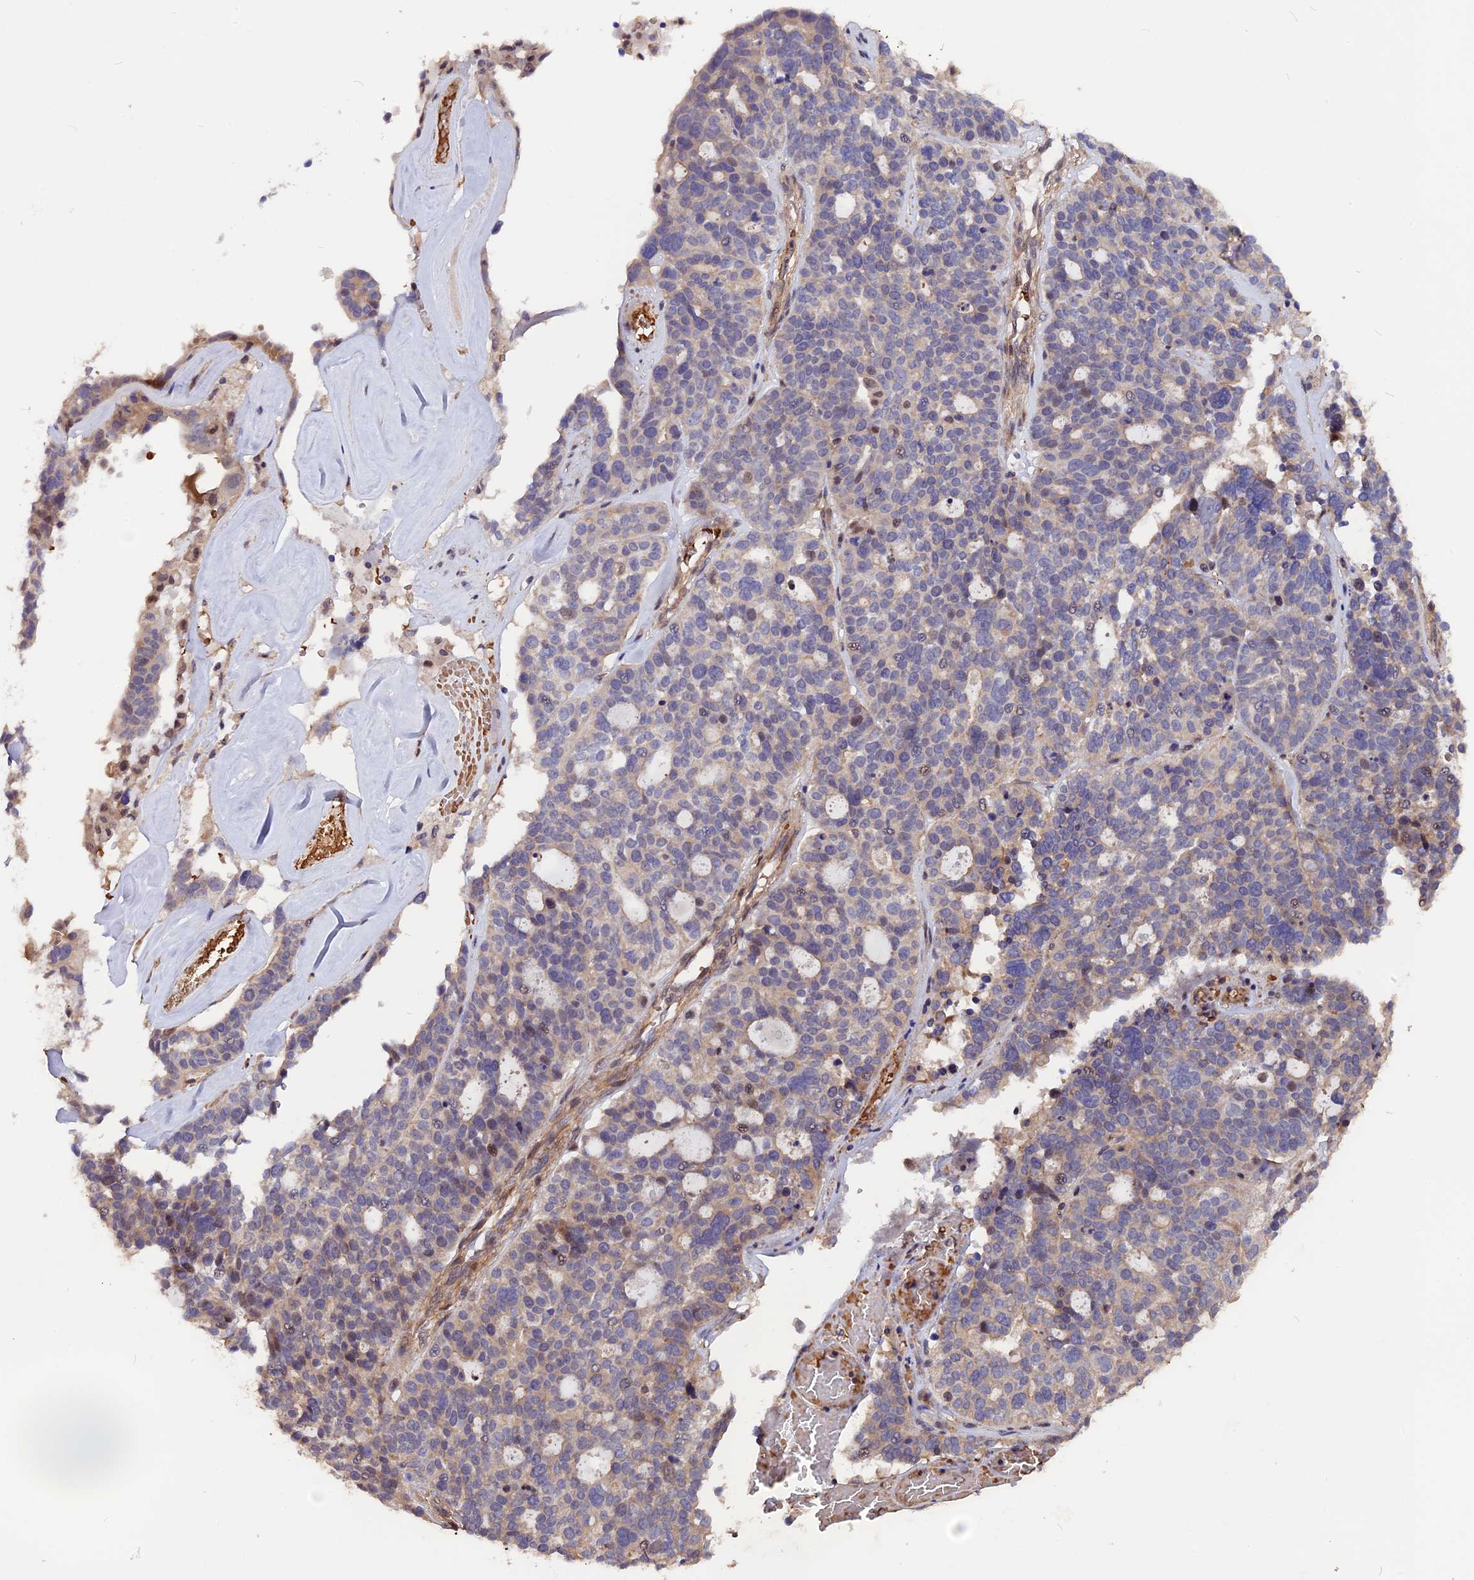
{"staining": {"intensity": "weak", "quantity": "<25%", "location": "cytoplasmic/membranous"}, "tissue": "ovarian cancer", "cell_type": "Tumor cells", "image_type": "cancer", "snomed": [{"axis": "morphology", "description": "Cystadenocarcinoma, serous, NOS"}, {"axis": "topography", "description": "Ovary"}], "caption": "This is an IHC histopathology image of human ovarian cancer. There is no expression in tumor cells.", "gene": "ZC3H10", "patient": {"sex": "female", "age": 59}}